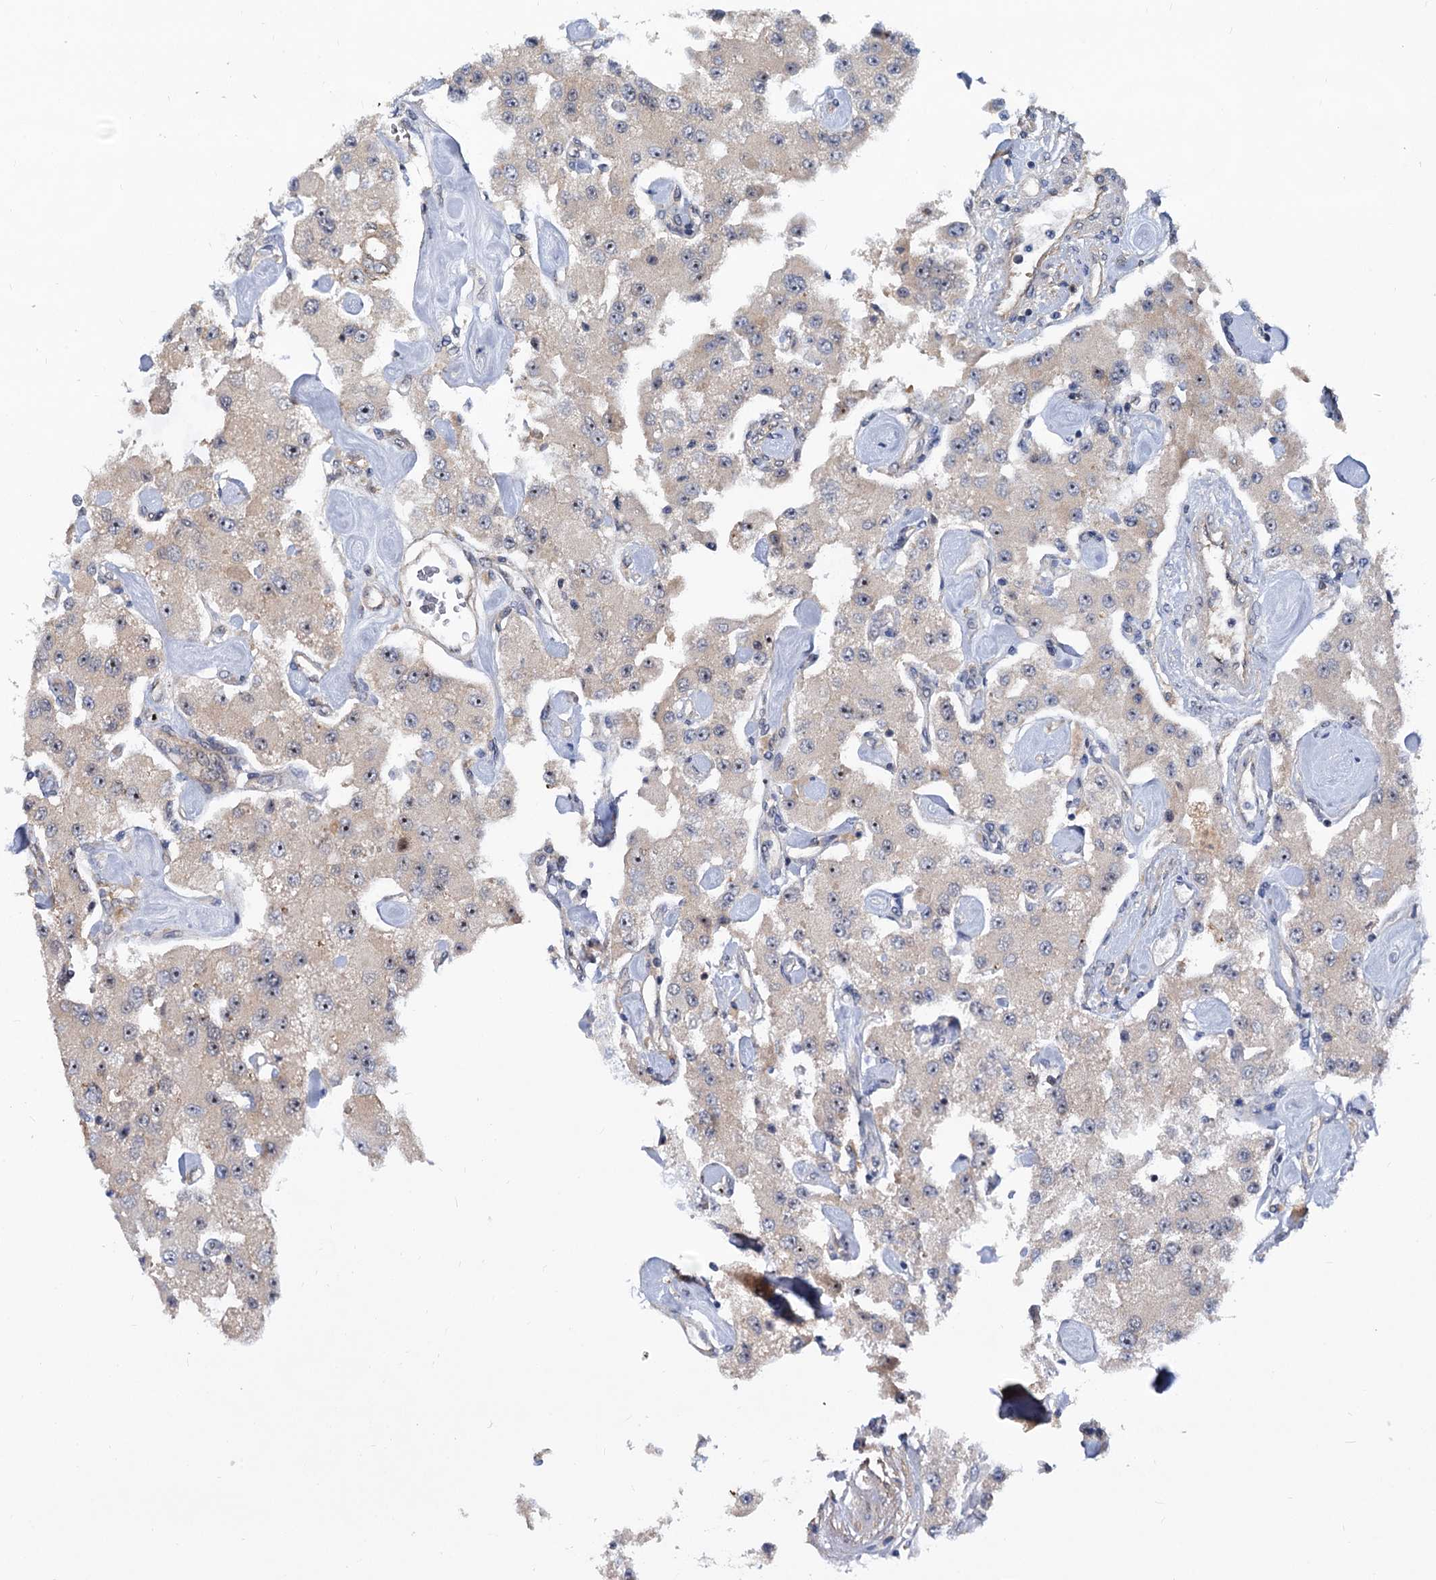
{"staining": {"intensity": "negative", "quantity": "none", "location": "none"}, "tissue": "carcinoid", "cell_type": "Tumor cells", "image_type": "cancer", "snomed": [{"axis": "morphology", "description": "Carcinoid, malignant, NOS"}, {"axis": "topography", "description": "Pancreas"}], "caption": "This is an immunohistochemistry (IHC) histopathology image of human carcinoid. There is no positivity in tumor cells.", "gene": "SNX15", "patient": {"sex": "male", "age": 41}}